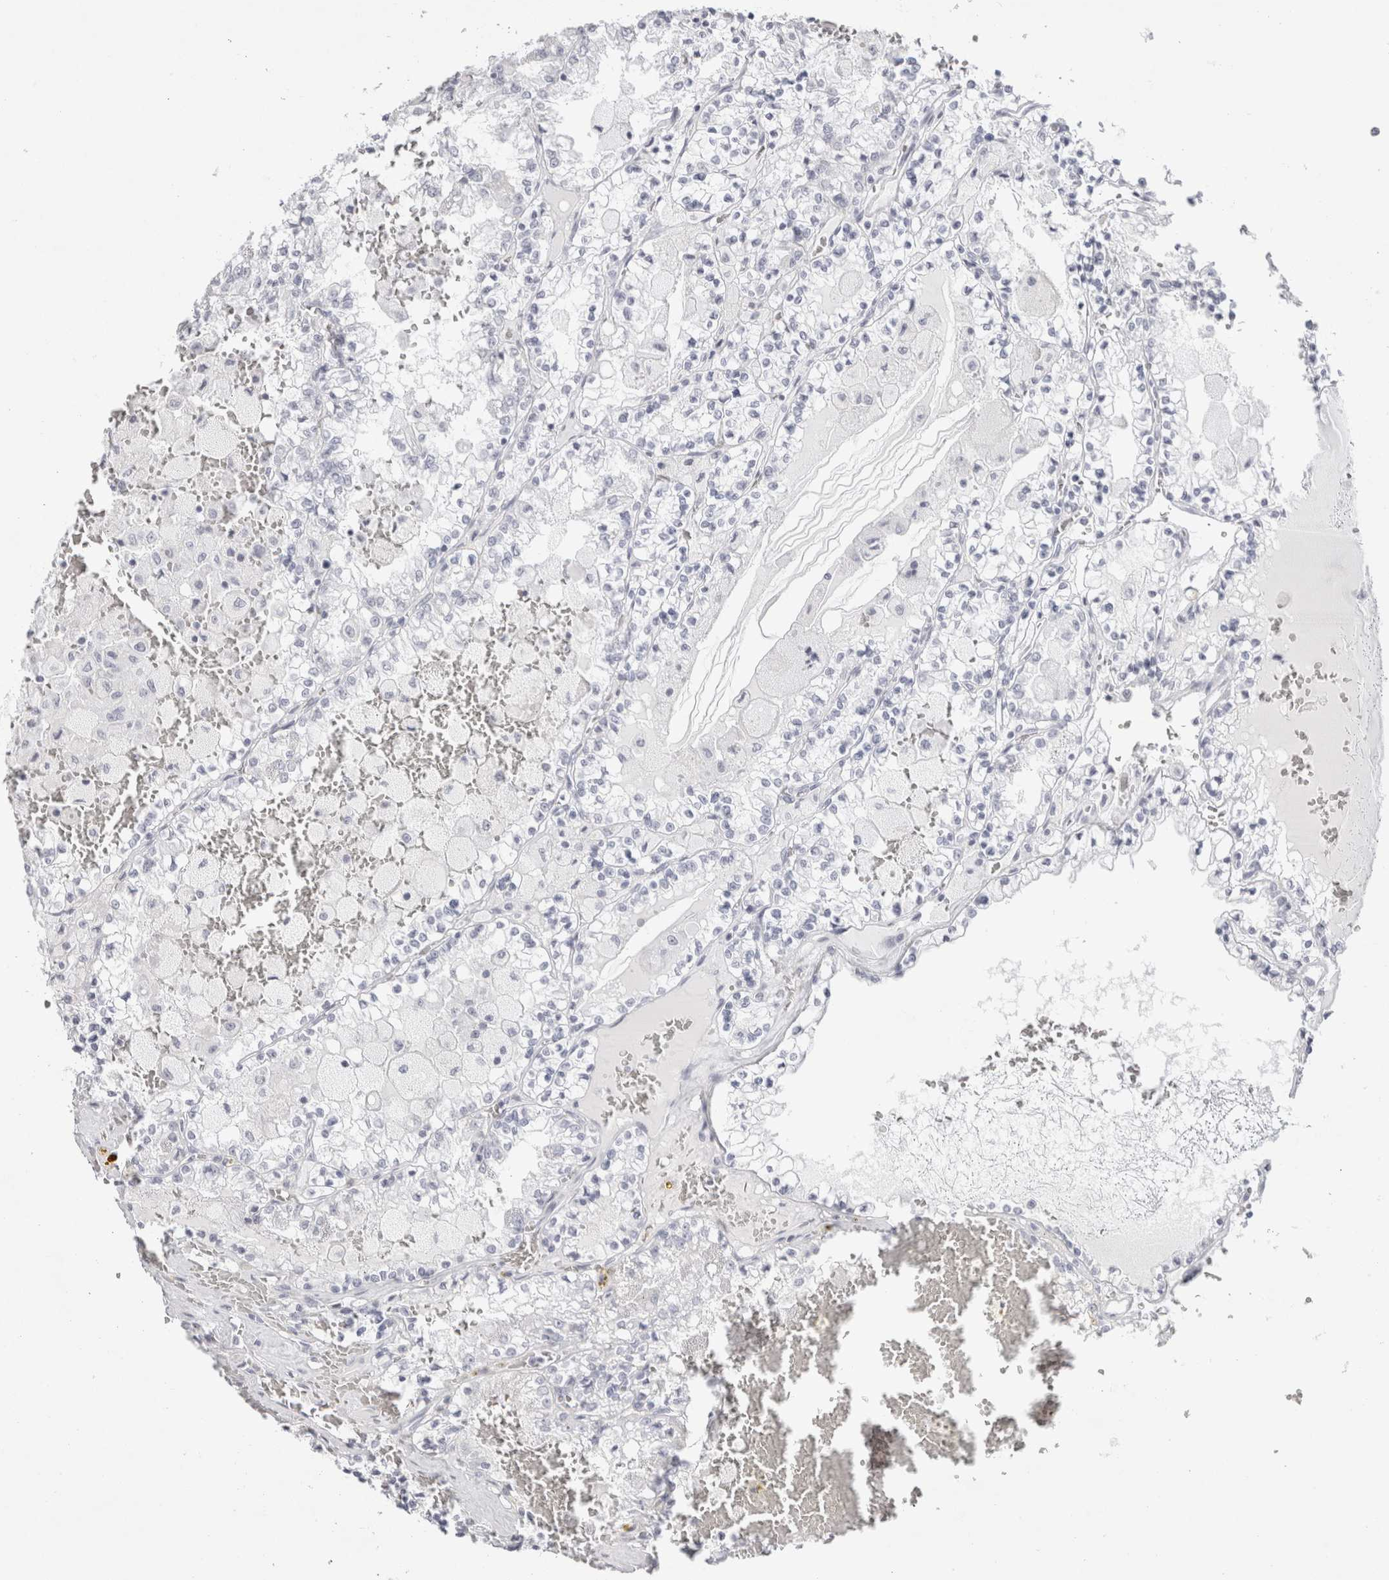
{"staining": {"intensity": "negative", "quantity": "none", "location": "none"}, "tissue": "renal cancer", "cell_type": "Tumor cells", "image_type": "cancer", "snomed": [{"axis": "morphology", "description": "Adenocarcinoma, NOS"}, {"axis": "topography", "description": "Kidney"}], "caption": "The IHC micrograph has no significant positivity in tumor cells of renal cancer (adenocarcinoma) tissue.", "gene": "GARIN1A", "patient": {"sex": "female", "age": 56}}